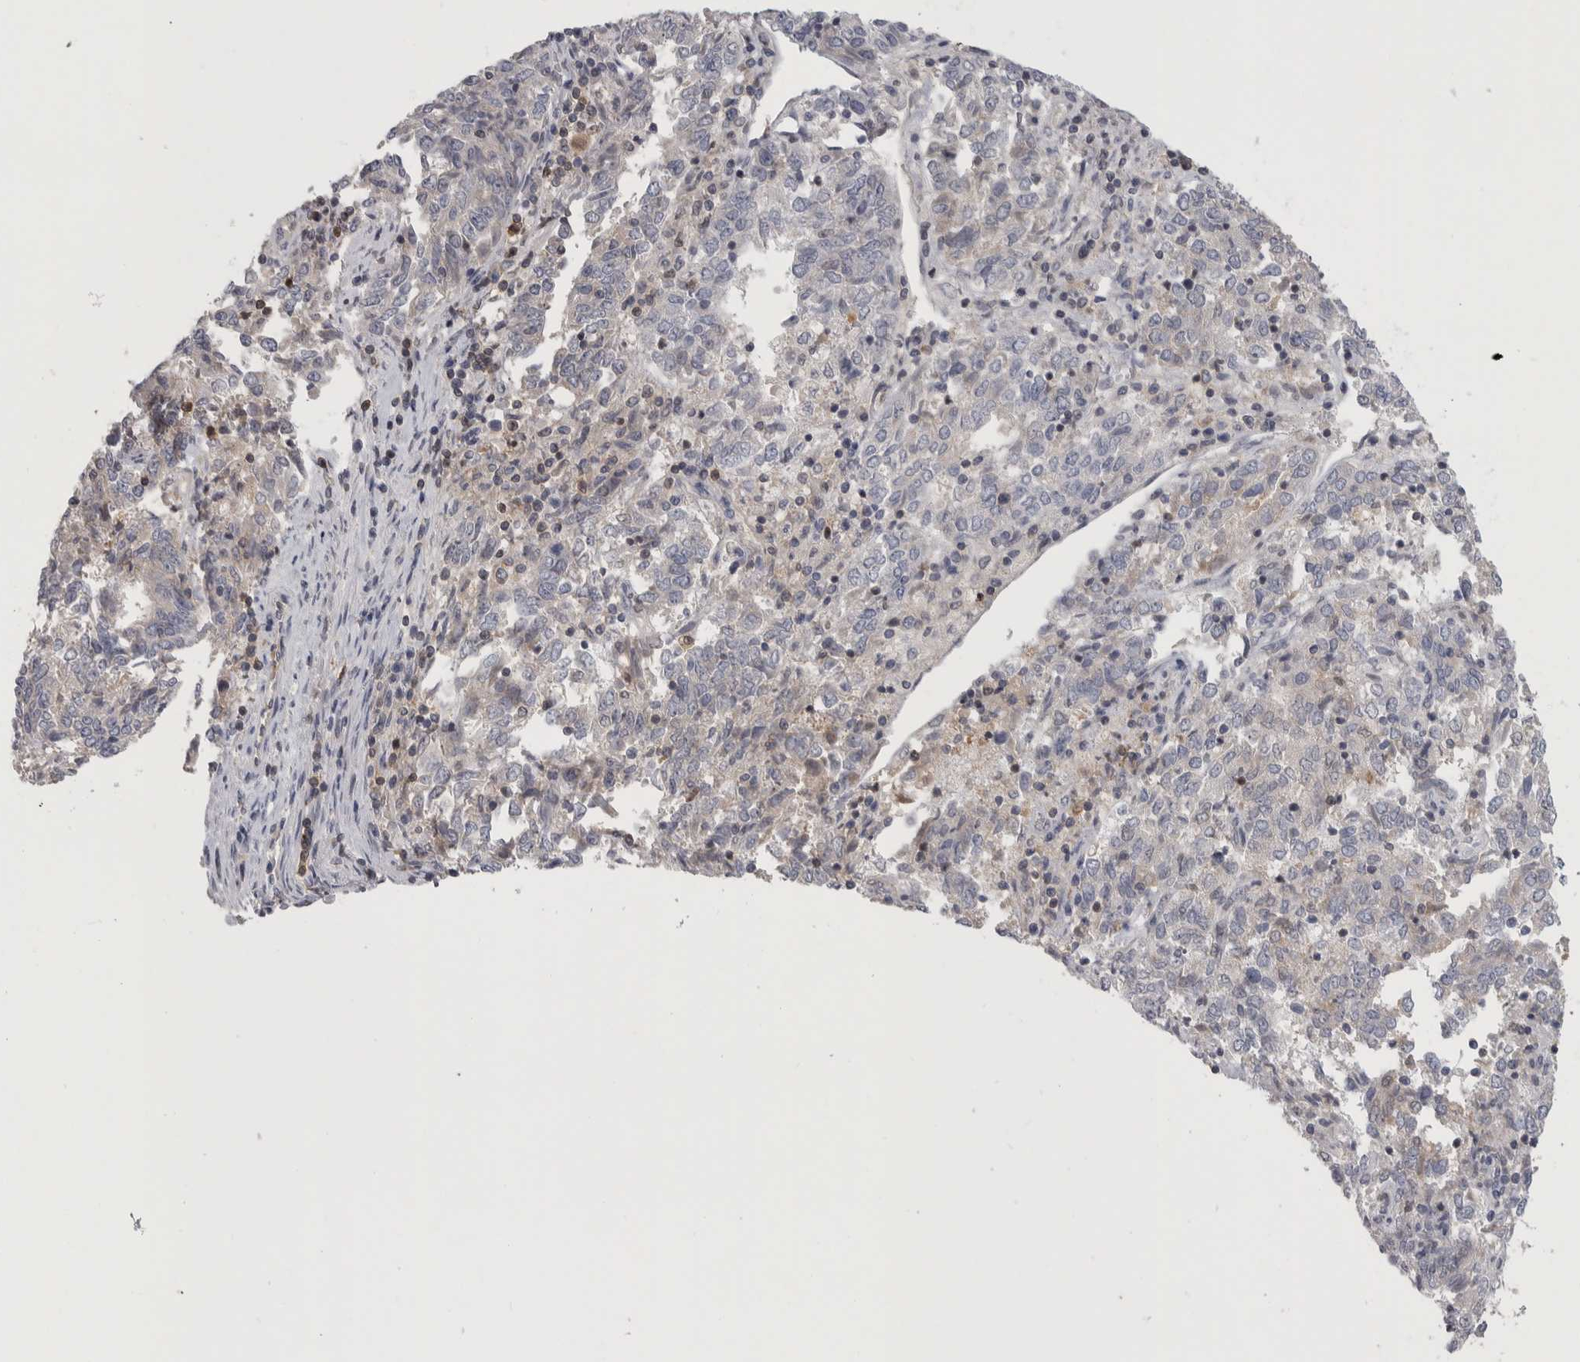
{"staining": {"intensity": "negative", "quantity": "none", "location": "none"}, "tissue": "endometrial cancer", "cell_type": "Tumor cells", "image_type": "cancer", "snomed": [{"axis": "morphology", "description": "Adenocarcinoma, NOS"}, {"axis": "topography", "description": "Endometrium"}], "caption": "An IHC image of adenocarcinoma (endometrial) is shown. There is no staining in tumor cells of adenocarcinoma (endometrial).", "gene": "NFKB2", "patient": {"sex": "female", "age": 80}}